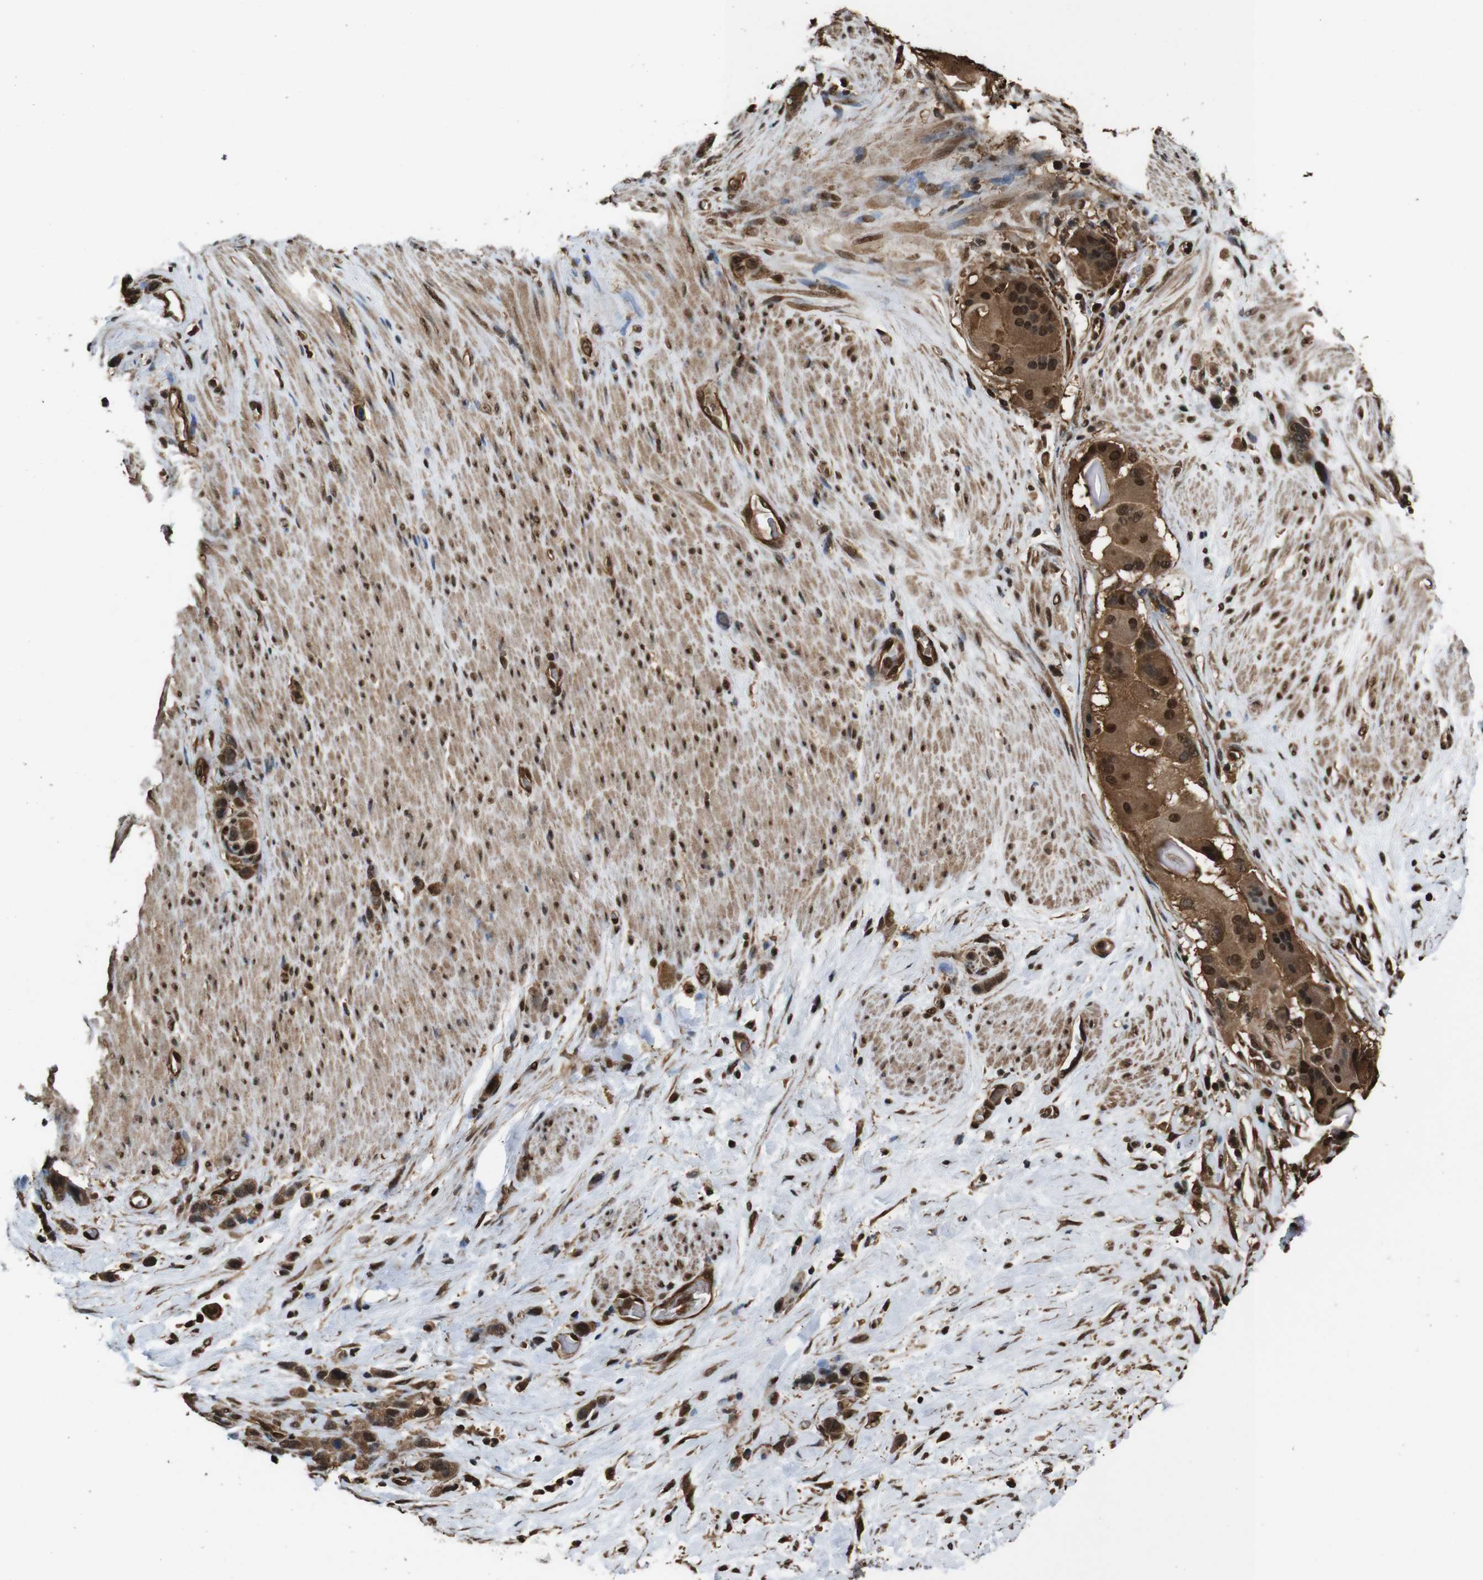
{"staining": {"intensity": "strong", "quantity": ">75%", "location": "cytoplasmic/membranous,nuclear"}, "tissue": "stomach cancer", "cell_type": "Tumor cells", "image_type": "cancer", "snomed": [{"axis": "morphology", "description": "Adenocarcinoma, NOS"}, {"axis": "morphology", "description": "Adenocarcinoma, High grade"}, {"axis": "topography", "description": "Stomach, upper"}, {"axis": "topography", "description": "Stomach, lower"}], "caption": "This is a micrograph of IHC staining of stomach cancer (high-grade adenocarcinoma), which shows strong positivity in the cytoplasmic/membranous and nuclear of tumor cells.", "gene": "VCP", "patient": {"sex": "female", "age": 65}}